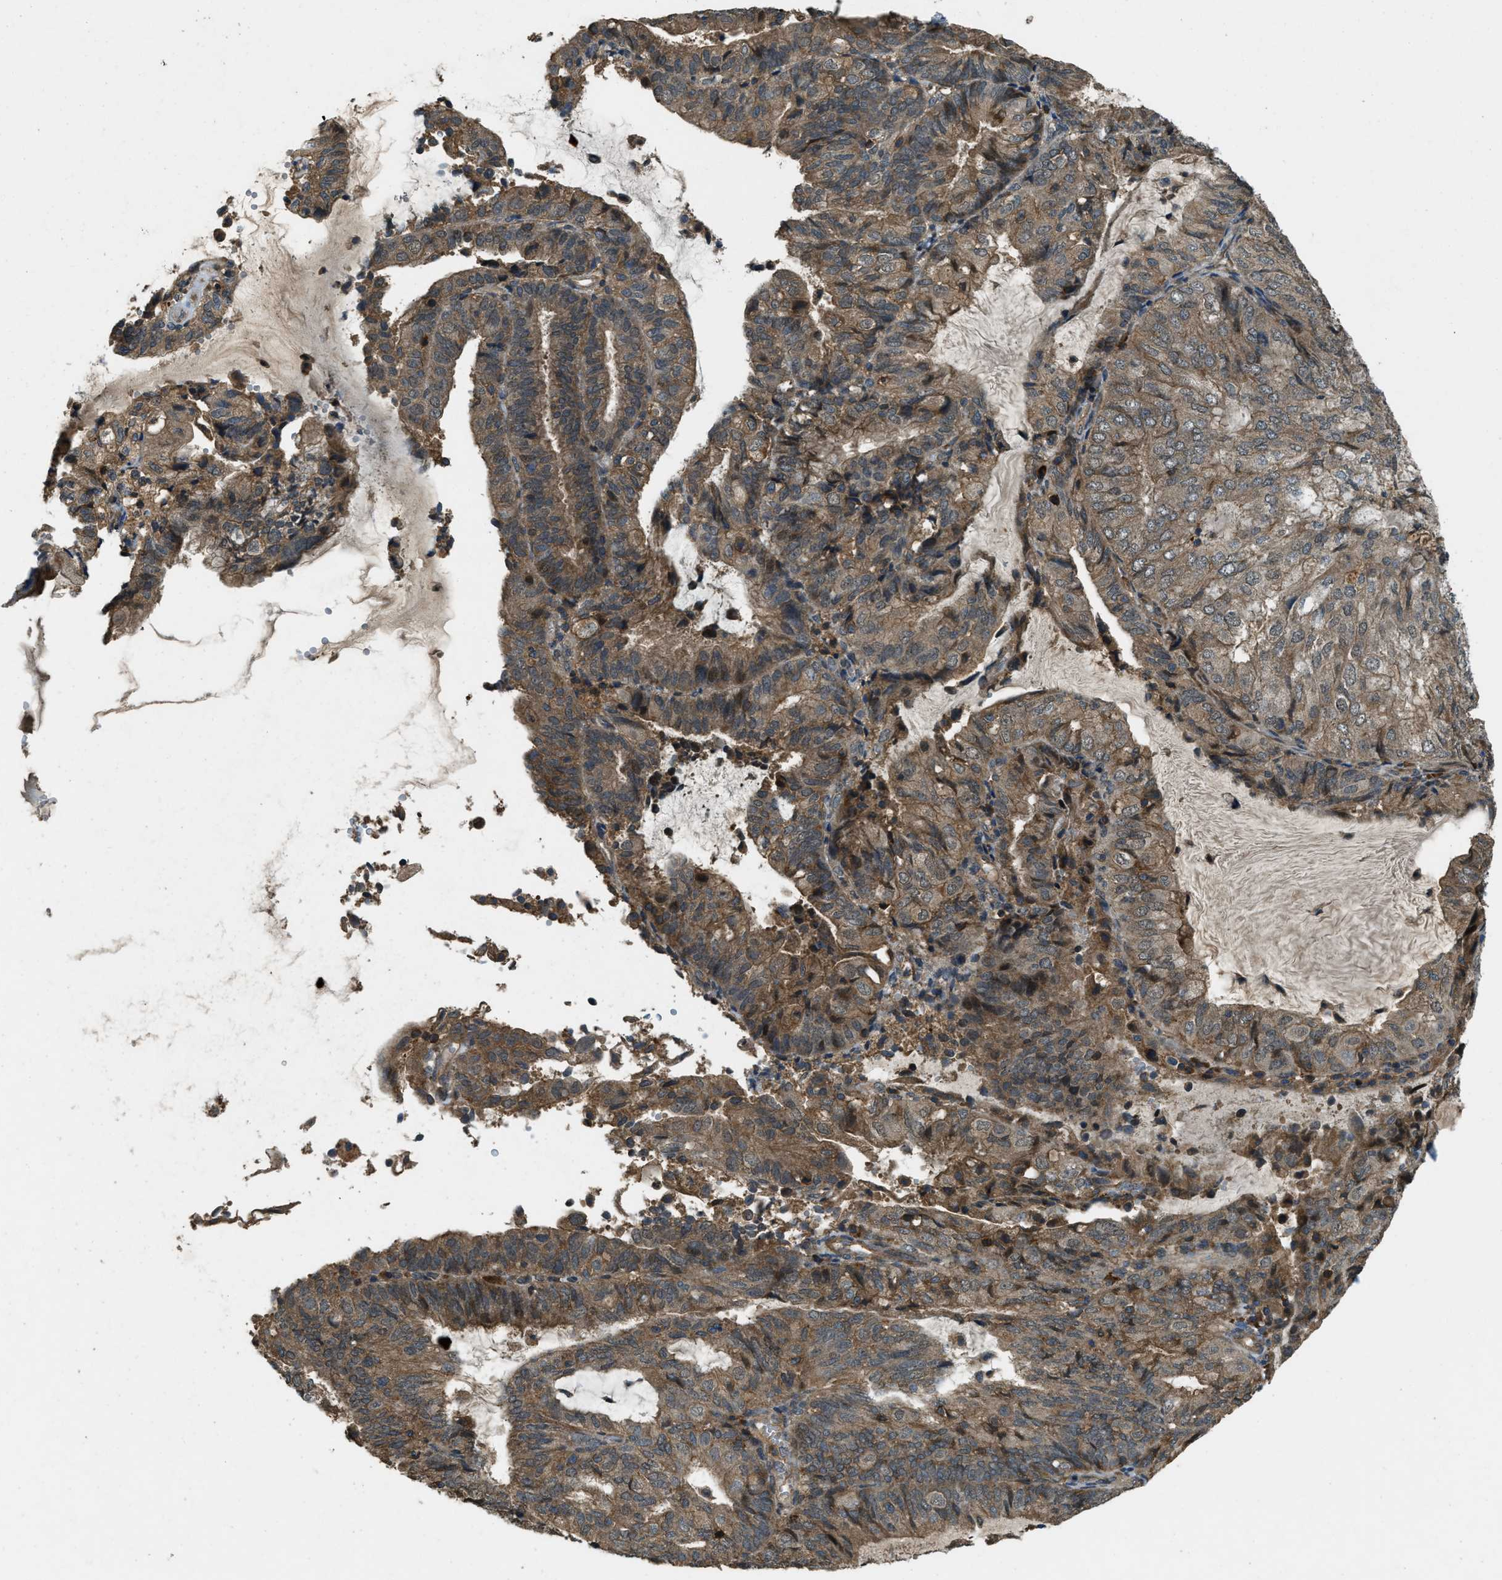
{"staining": {"intensity": "moderate", "quantity": ">75%", "location": "cytoplasmic/membranous"}, "tissue": "endometrial cancer", "cell_type": "Tumor cells", "image_type": "cancer", "snomed": [{"axis": "morphology", "description": "Adenocarcinoma, NOS"}, {"axis": "topography", "description": "Endometrium"}], "caption": "Protein staining of endometrial cancer tissue reveals moderate cytoplasmic/membranous expression in about >75% of tumor cells.", "gene": "ATP8B1", "patient": {"sex": "female", "age": 81}}